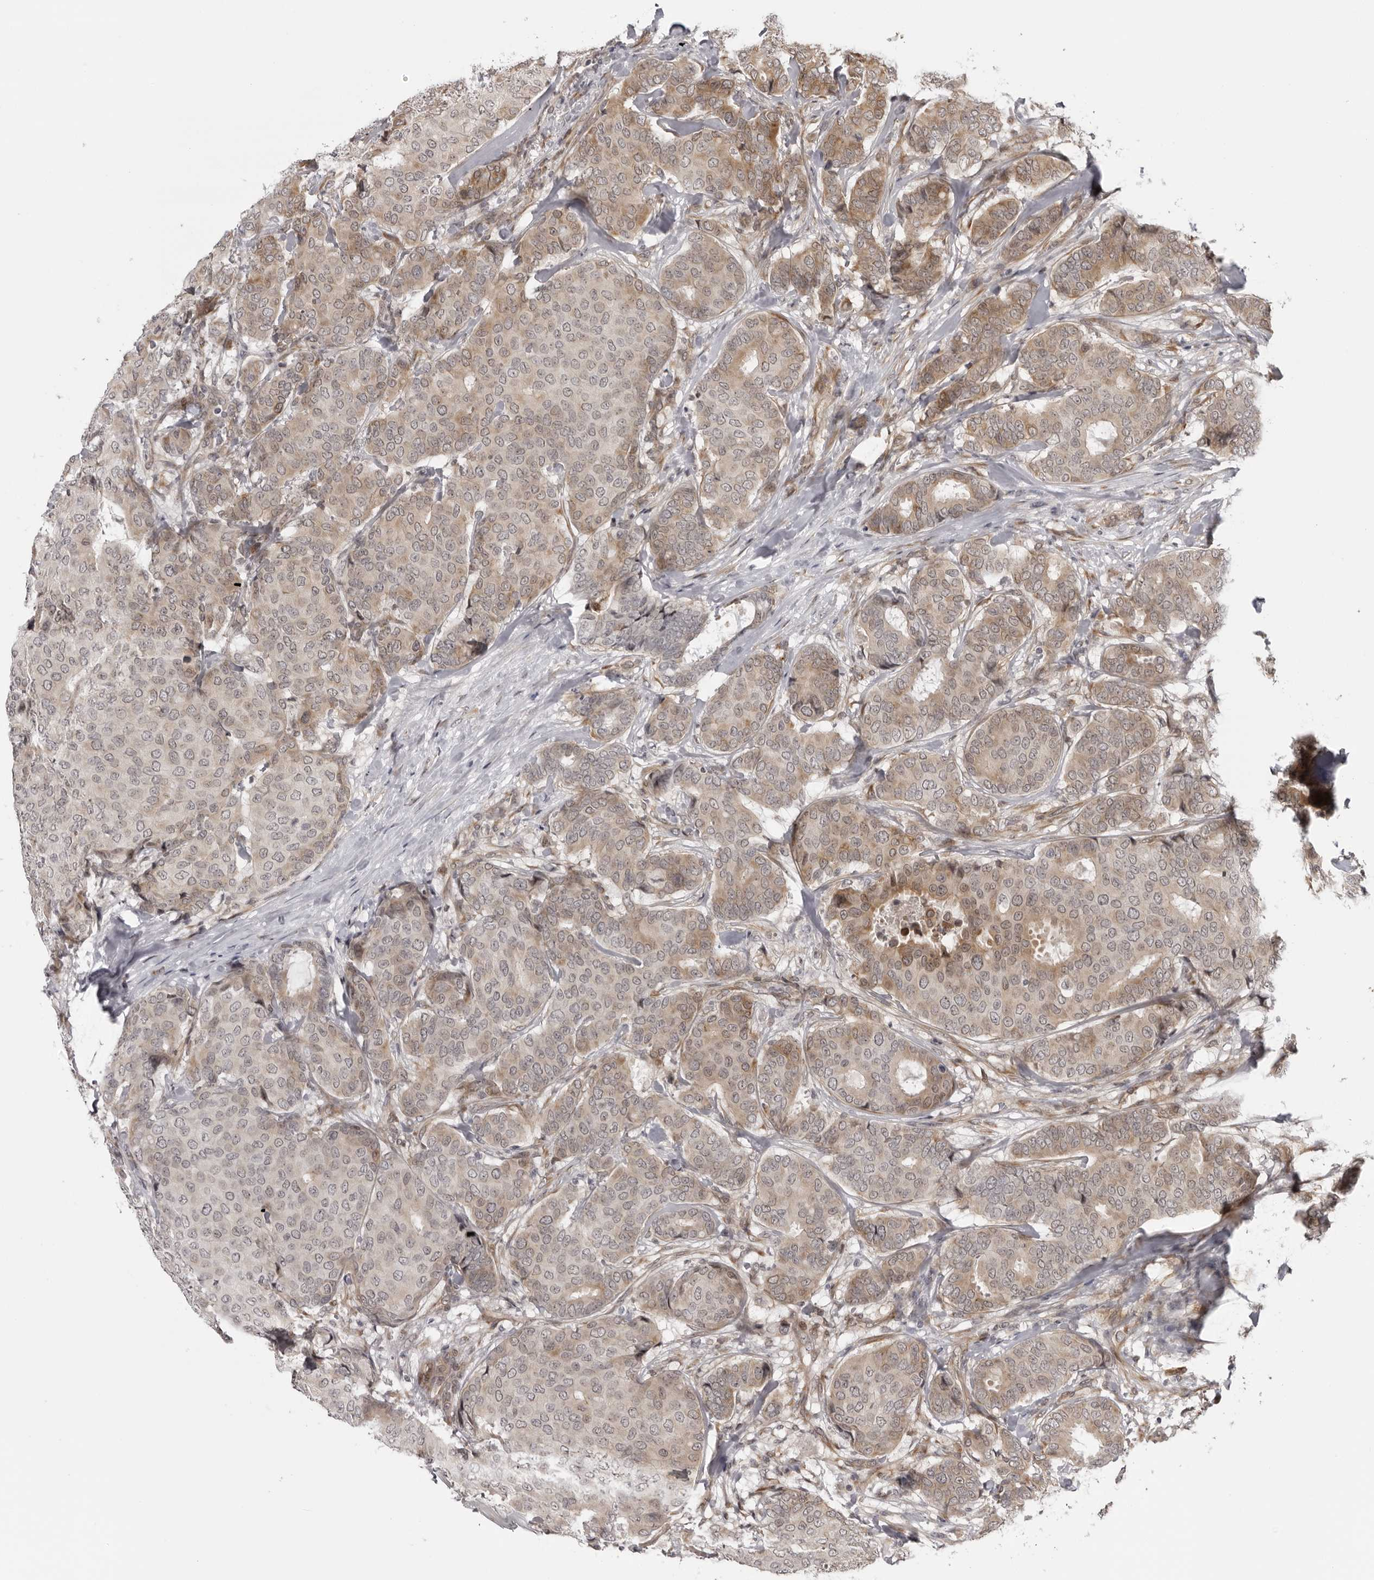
{"staining": {"intensity": "weak", "quantity": "25%-75%", "location": "cytoplasmic/membranous"}, "tissue": "breast cancer", "cell_type": "Tumor cells", "image_type": "cancer", "snomed": [{"axis": "morphology", "description": "Duct carcinoma"}, {"axis": "topography", "description": "Breast"}], "caption": "IHC image of breast intraductal carcinoma stained for a protein (brown), which shows low levels of weak cytoplasmic/membranous expression in about 25%-75% of tumor cells.", "gene": "DNAH14", "patient": {"sex": "female", "age": 75}}